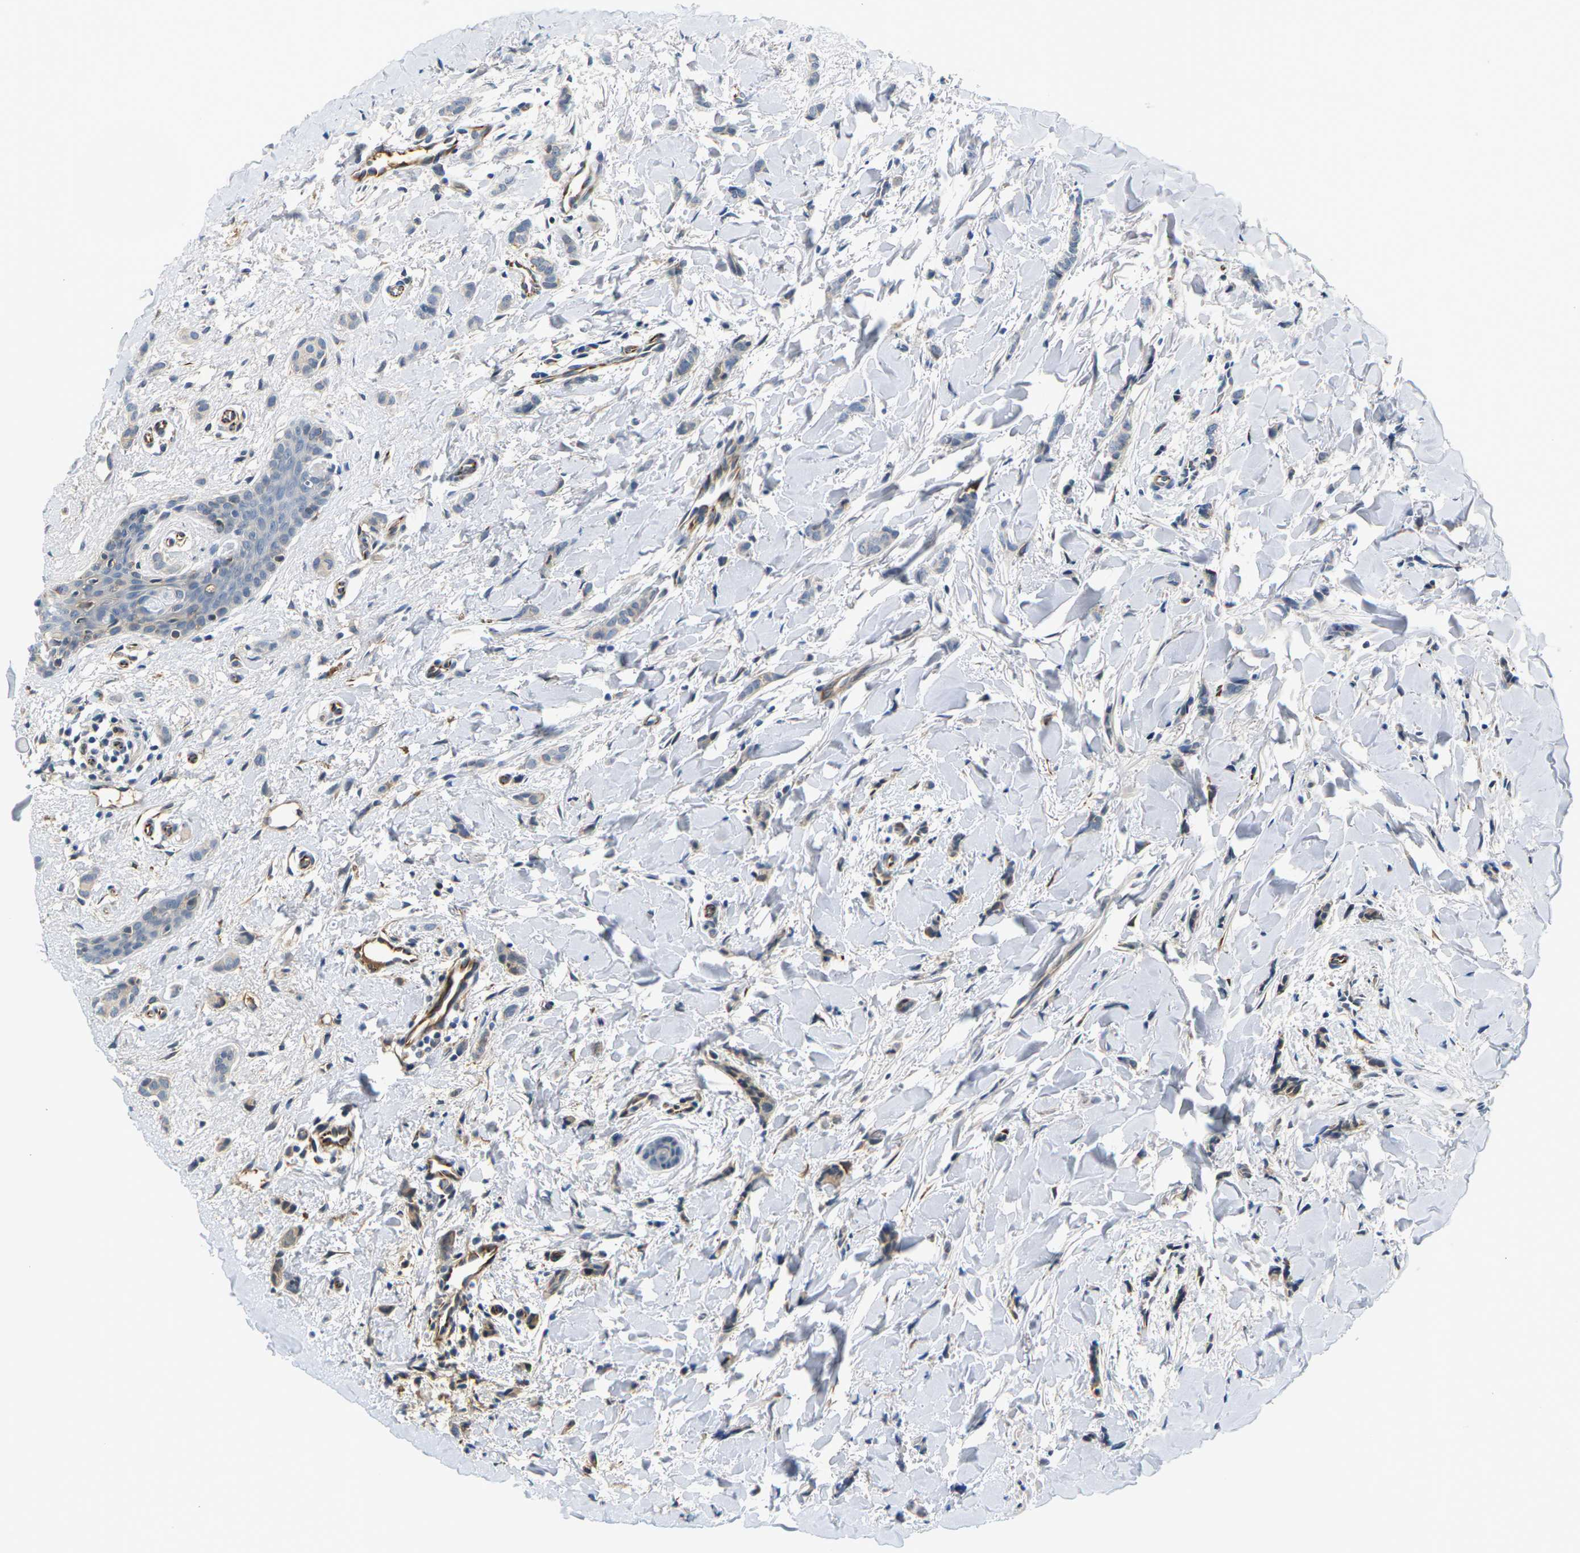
{"staining": {"intensity": "weak", "quantity": "<25%", "location": "cytoplasmic/membranous"}, "tissue": "breast cancer", "cell_type": "Tumor cells", "image_type": "cancer", "snomed": [{"axis": "morphology", "description": "Lobular carcinoma"}, {"axis": "topography", "description": "Skin"}, {"axis": "topography", "description": "Breast"}], "caption": "The histopathology image reveals no staining of tumor cells in lobular carcinoma (breast). (DAB (3,3'-diaminobenzidine) IHC visualized using brightfield microscopy, high magnification).", "gene": "PKP2", "patient": {"sex": "female", "age": 46}}